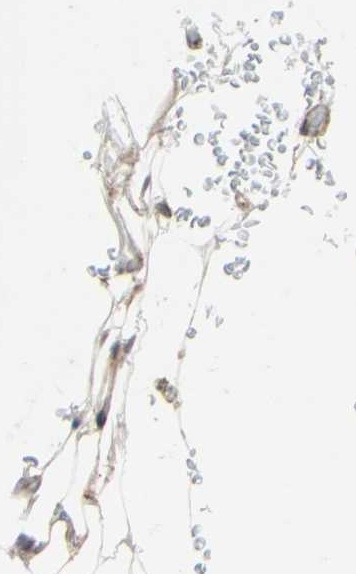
{"staining": {"intensity": "moderate", "quantity": ">75%", "location": "cytoplasmic/membranous"}, "tissue": "adipose tissue", "cell_type": "Adipocytes", "image_type": "normal", "snomed": [{"axis": "morphology", "description": "Normal tissue, NOS"}, {"axis": "topography", "description": "Peripheral nerve tissue"}], "caption": "About >75% of adipocytes in normal human adipose tissue show moderate cytoplasmic/membranous protein positivity as visualized by brown immunohistochemical staining.", "gene": "PRAF2", "patient": {"sex": "male", "age": 70}}